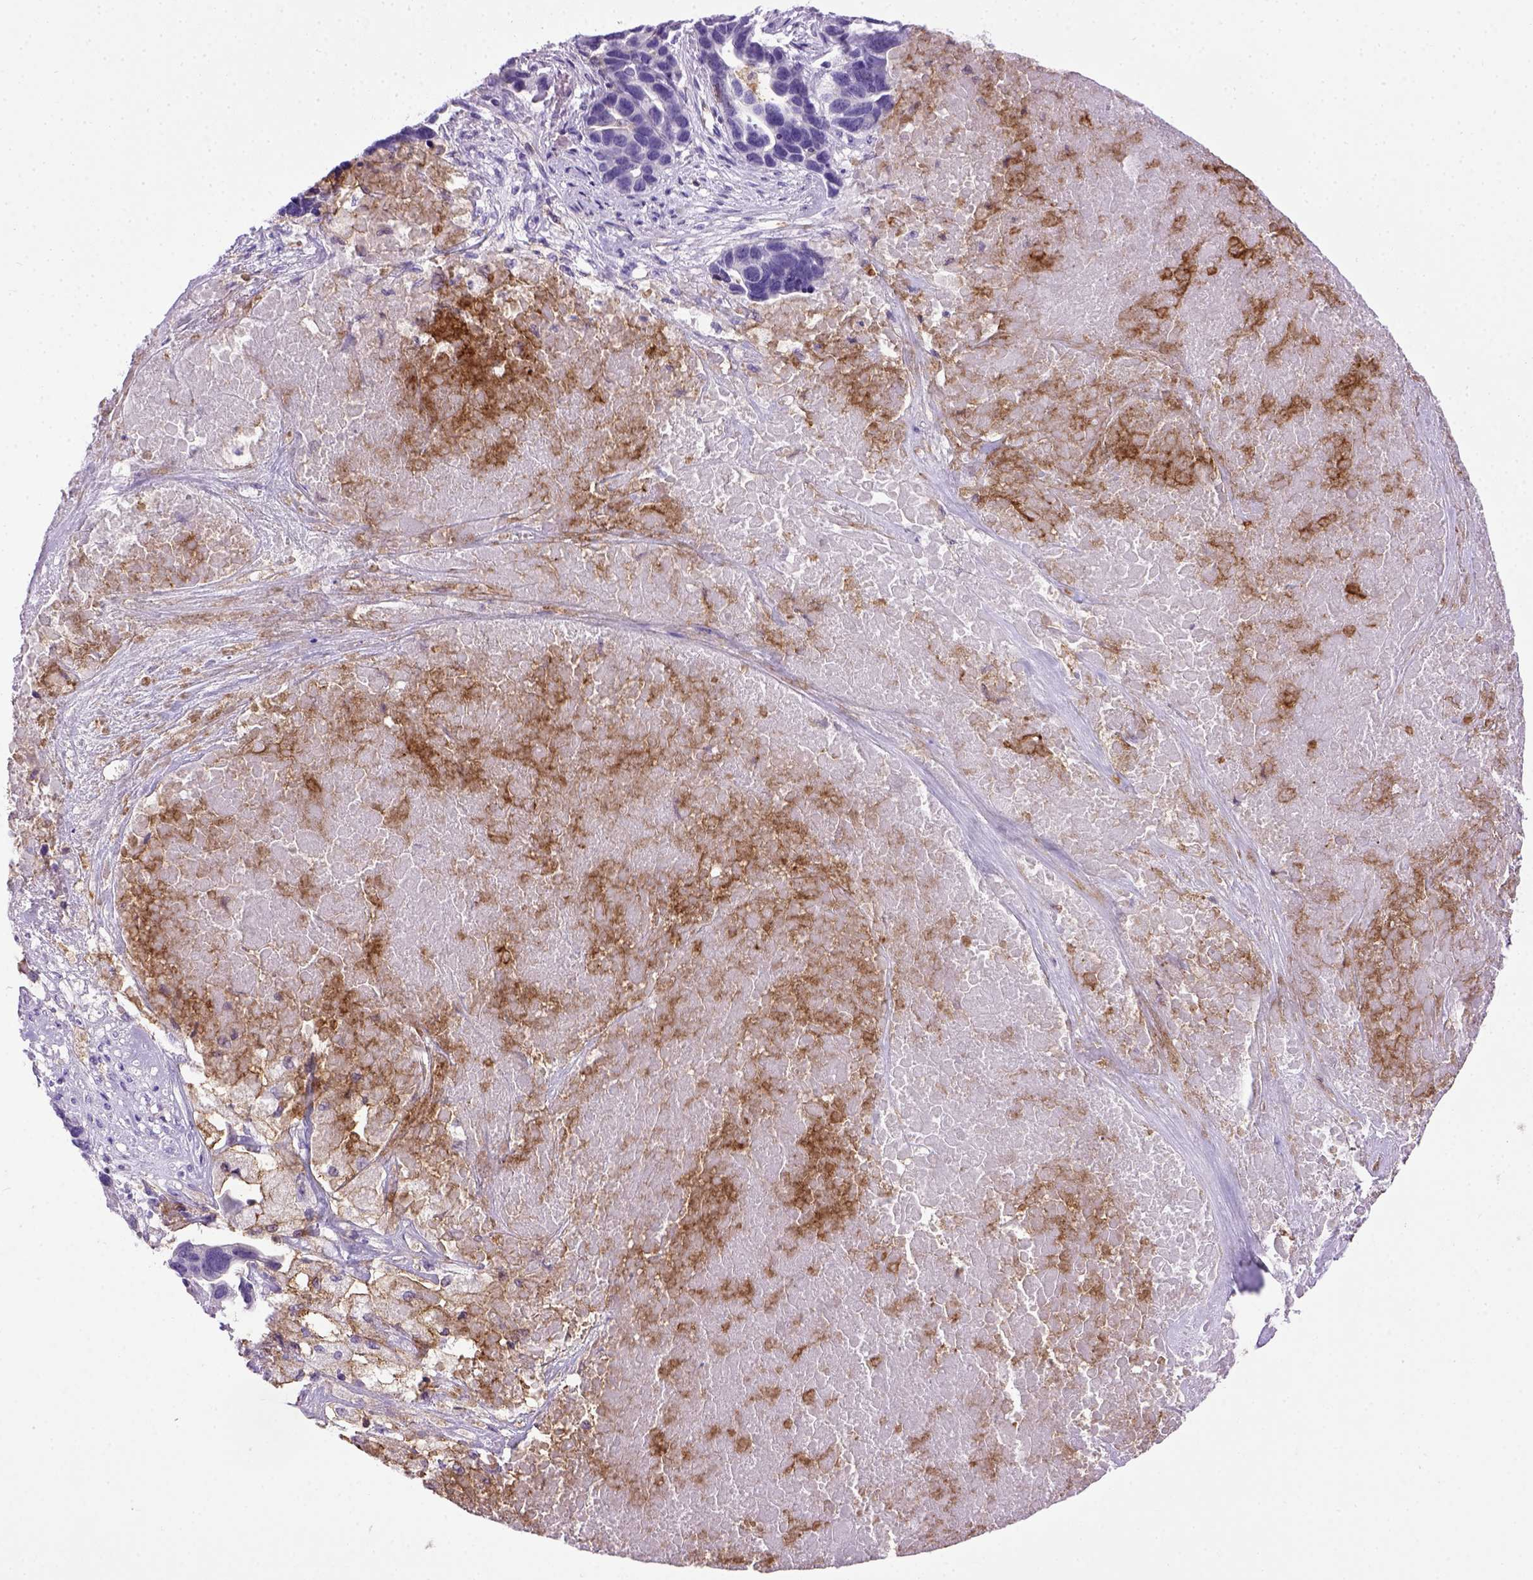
{"staining": {"intensity": "negative", "quantity": "none", "location": "none"}, "tissue": "ovarian cancer", "cell_type": "Tumor cells", "image_type": "cancer", "snomed": [{"axis": "morphology", "description": "Cystadenocarcinoma, serous, NOS"}, {"axis": "topography", "description": "Ovary"}], "caption": "Tumor cells show no significant staining in ovarian serous cystadenocarcinoma.", "gene": "ITGAX", "patient": {"sex": "female", "age": 54}}